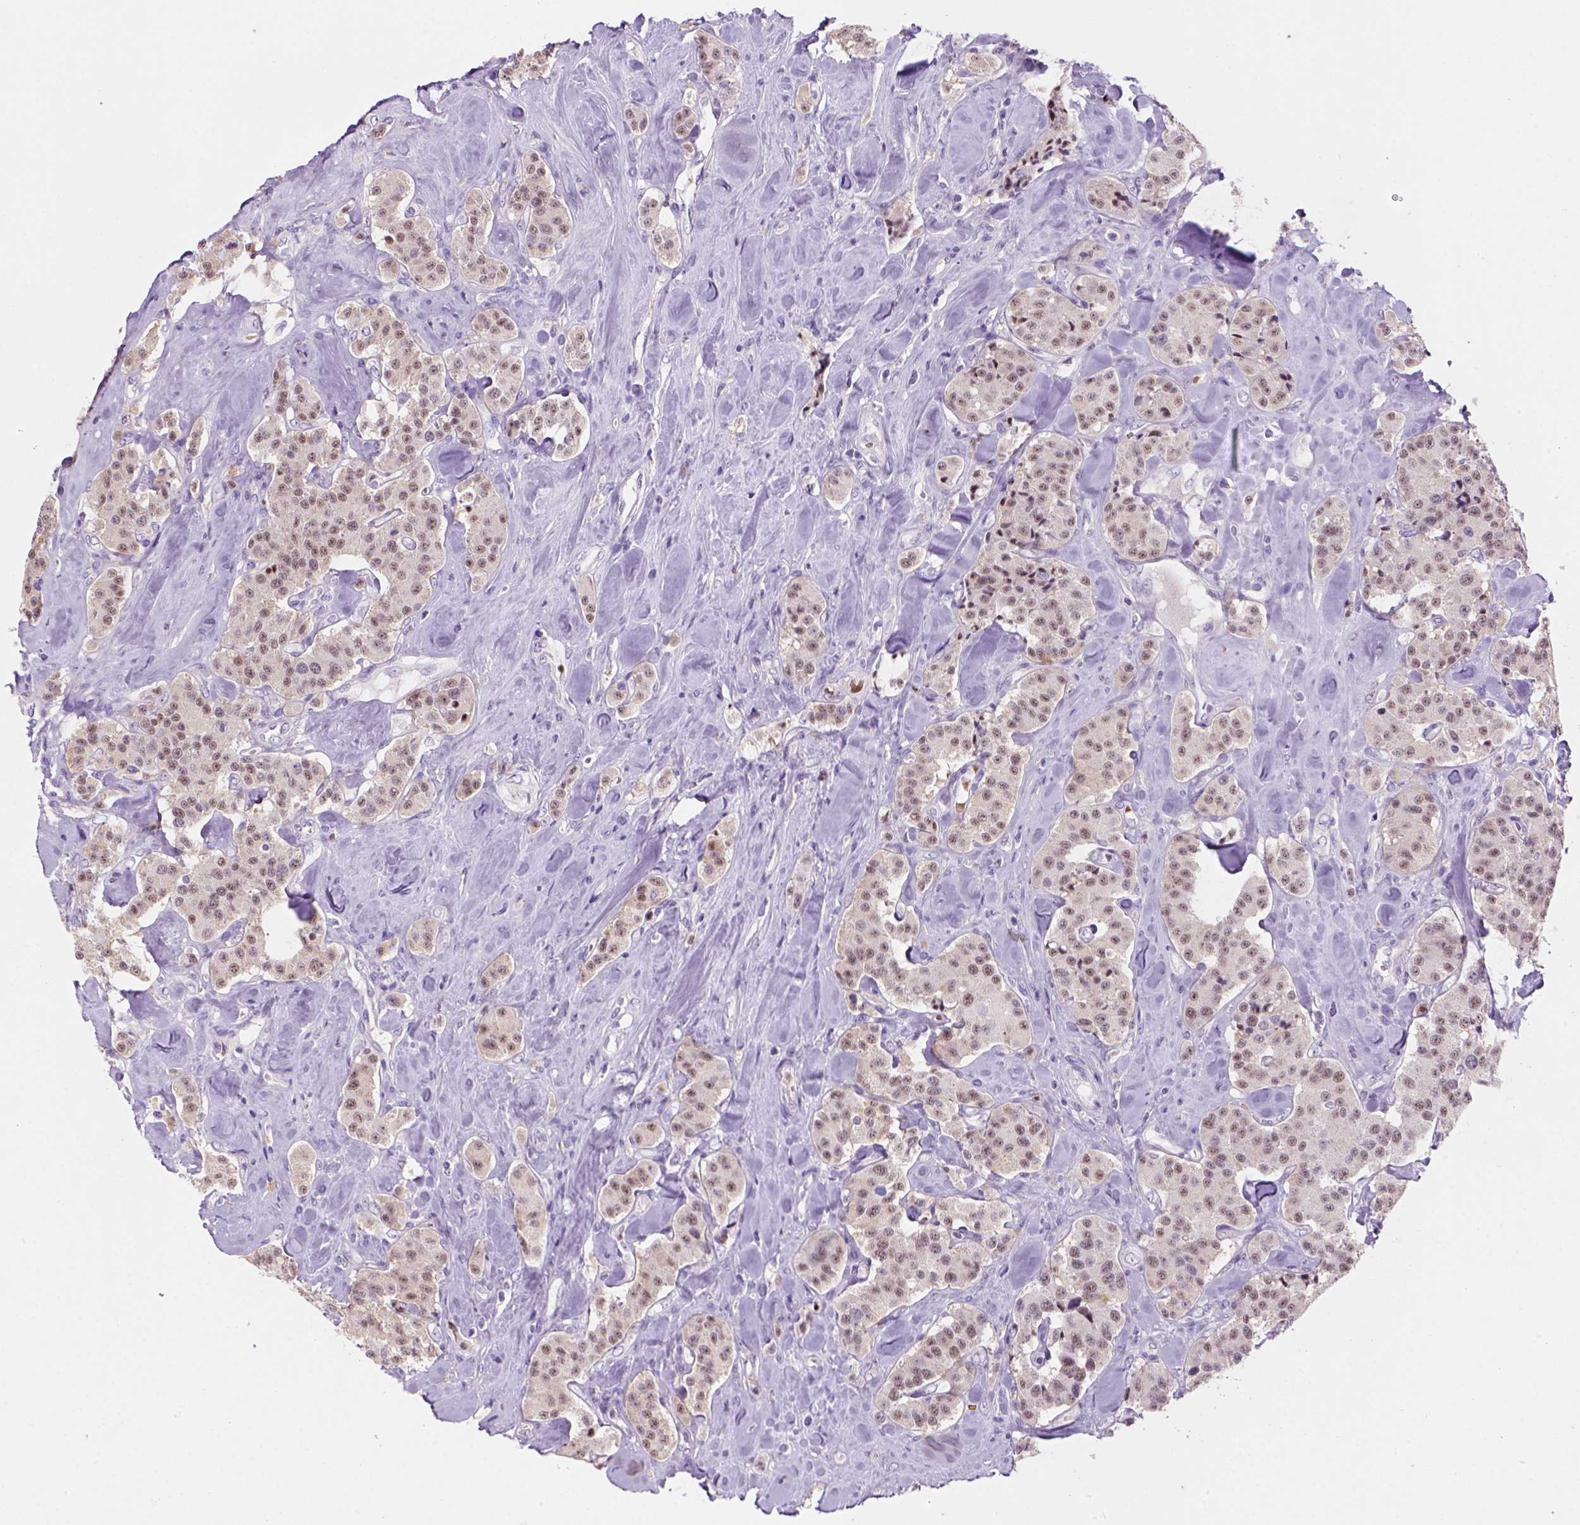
{"staining": {"intensity": "moderate", "quantity": "<25%", "location": "nuclear"}, "tissue": "carcinoid", "cell_type": "Tumor cells", "image_type": "cancer", "snomed": [{"axis": "morphology", "description": "Carcinoid, malignant, NOS"}, {"axis": "topography", "description": "Pancreas"}], "caption": "Human malignant carcinoid stained for a protein (brown) shows moderate nuclear positive expression in about <25% of tumor cells.", "gene": "ZMAT4", "patient": {"sex": "male", "age": 41}}